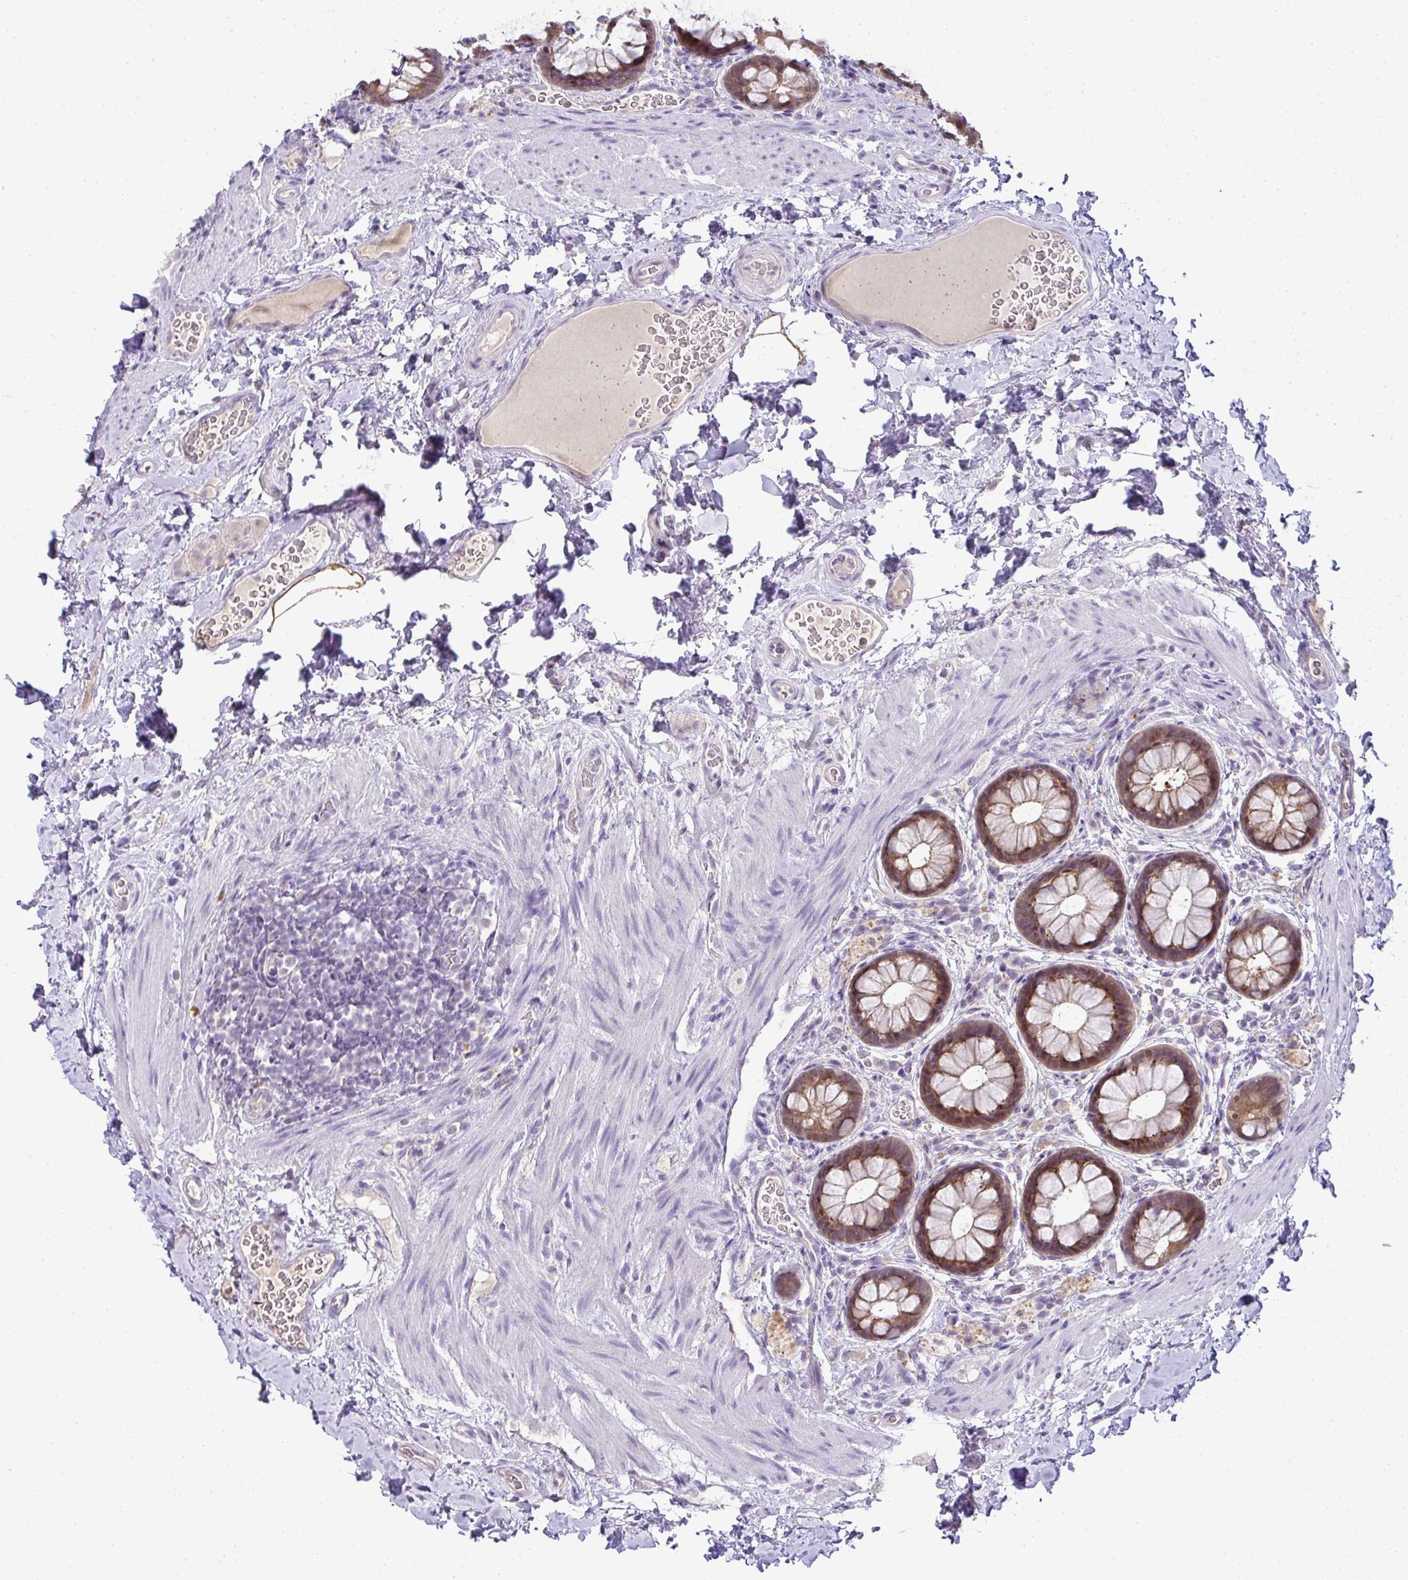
{"staining": {"intensity": "moderate", "quantity": ">75%", "location": "cytoplasmic/membranous,nuclear"}, "tissue": "rectum", "cell_type": "Glandular cells", "image_type": "normal", "snomed": [{"axis": "morphology", "description": "Normal tissue, NOS"}, {"axis": "topography", "description": "Rectum"}], "caption": "An immunohistochemistry (IHC) histopathology image of benign tissue is shown. Protein staining in brown labels moderate cytoplasmic/membranous,nuclear positivity in rectum within glandular cells.", "gene": "CMPK1", "patient": {"sex": "female", "age": 69}}